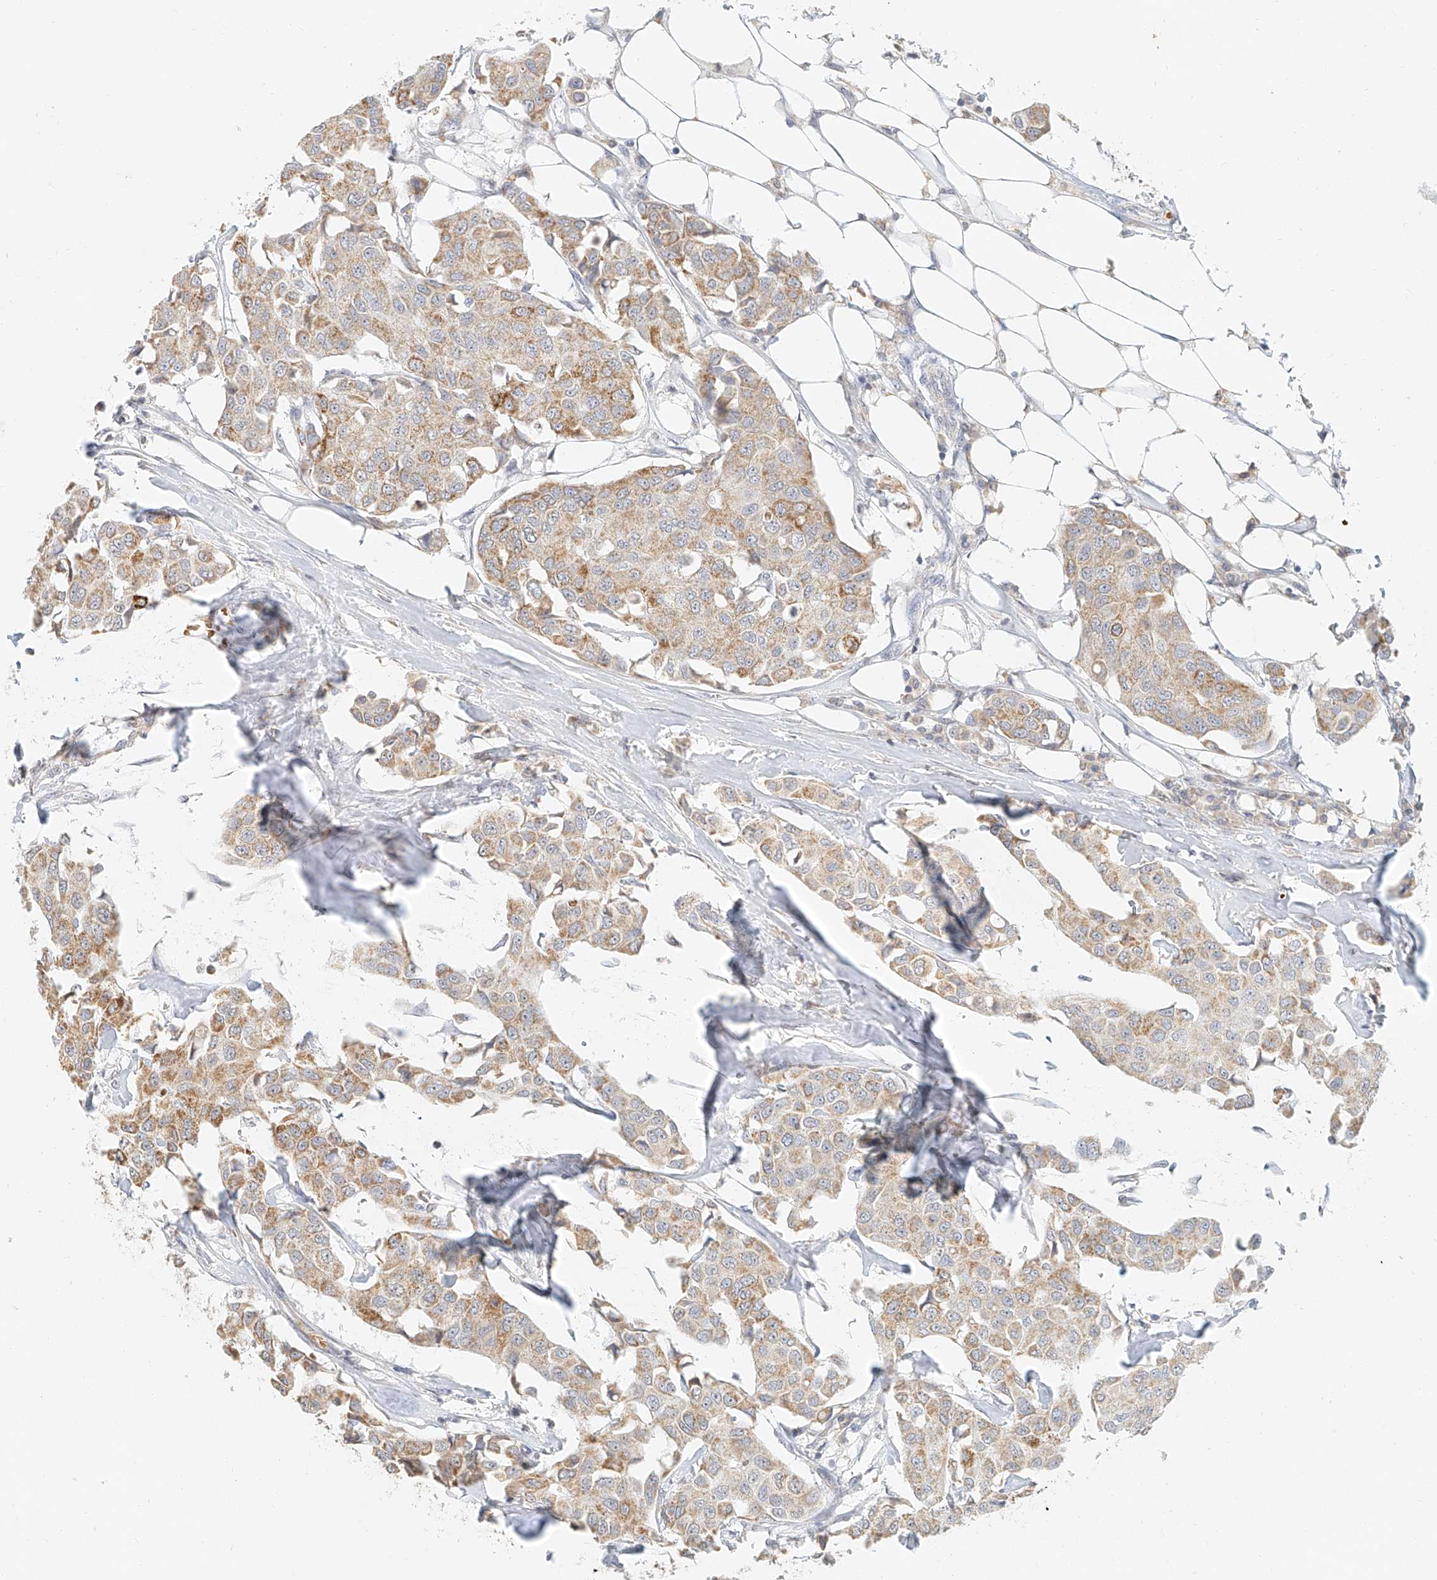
{"staining": {"intensity": "moderate", "quantity": "<25%", "location": "cytoplasmic/membranous"}, "tissue": "breast cancer", "cell_type": "Tumor cells", "image_type": "cancer", "snomed": [{"axis": "morphology", "description": "Duct carcinoma"}, {"axis": "topography", "description": "Breast"}], "caption": "Protein positivity by immunohistochemistry (IHC) displays moderate cytoplasmic/membranous staining in about <25% of tumor cells in breast cancer. (Brightfield microscopy of DAB IHC at high magnification).", "gene": "CXorf58", "patient": {"sex": "female", "age": 80}}